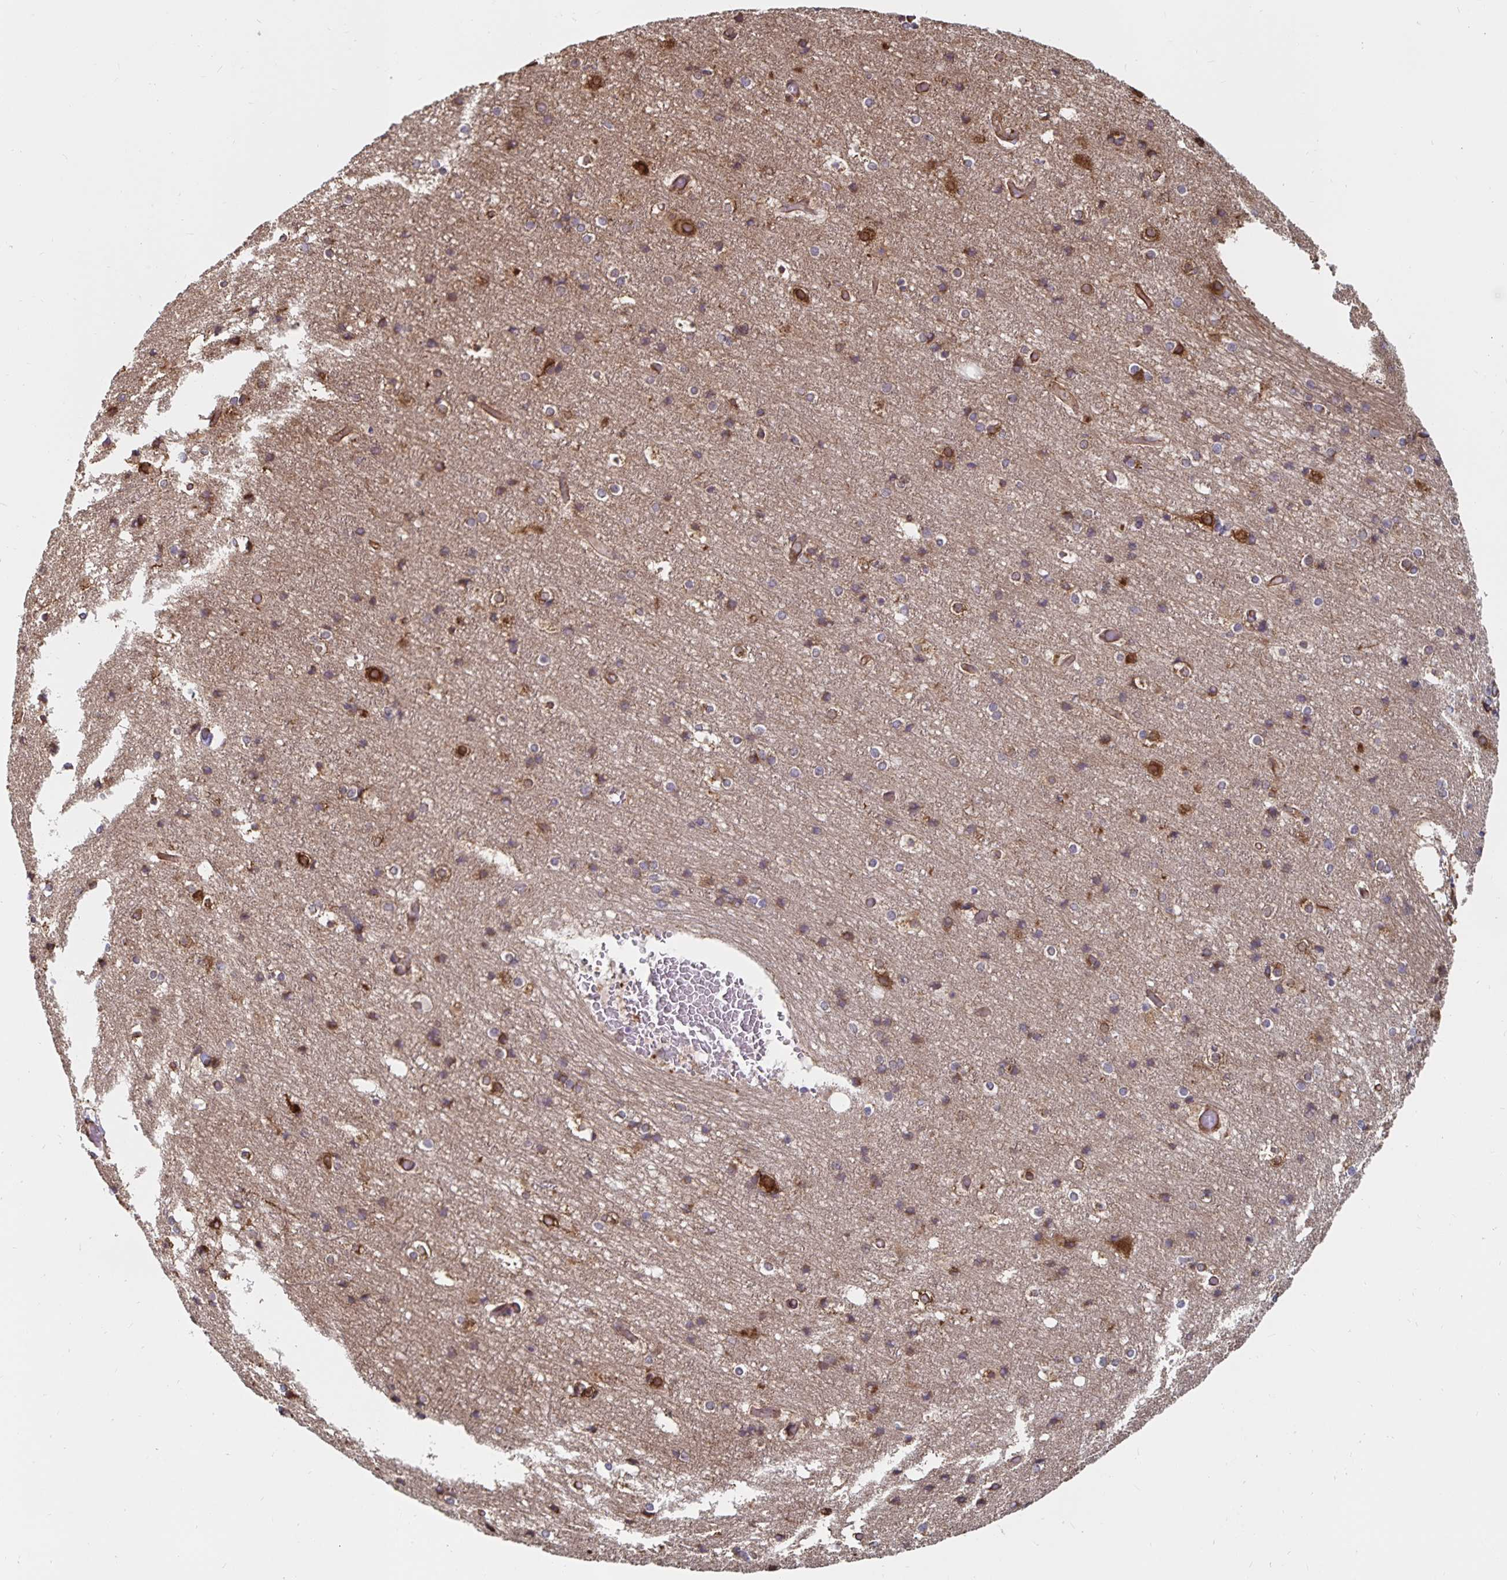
{"staining": {"intensity": "weak", "quantity": "<25%", "location": "cytoplasmic/membranous"}, "tissue": "cerebral cortex", "cell_type": "Endothelial cells", "image_type": "normal", "snomed": [{"axis": "morphology", "description": "Normal tissue, NOS"}, {"axis": "topography", "description": "Cerebral cortex"}], "caption": "Photomicrograph shows no protein expression in endothelial cells of benign cerebral cortex.", "gene": "BCAP29", "patient": {"sex": "female", "age": 52}}